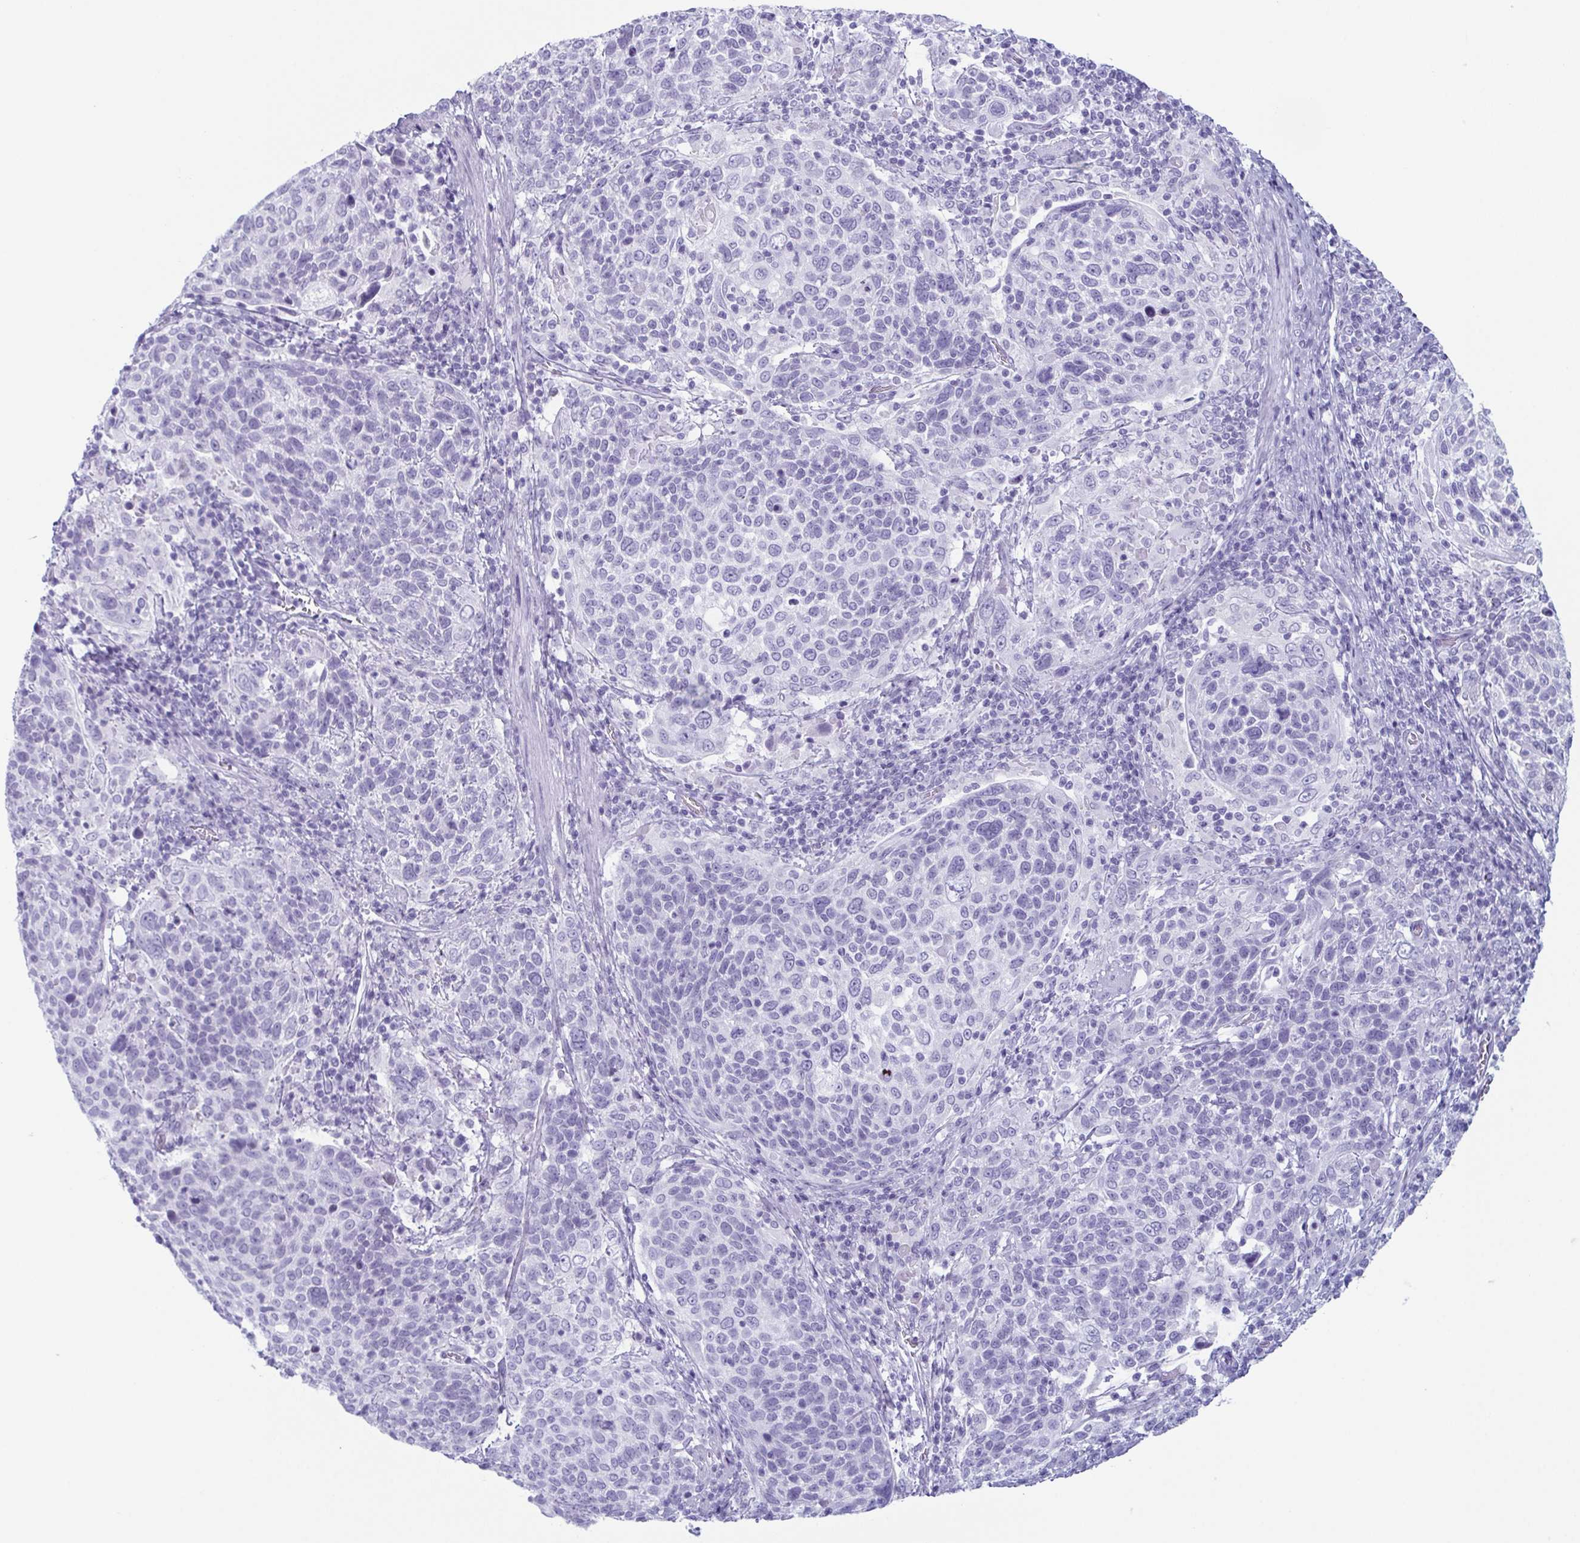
{"staining": {"intensity": "negative", "quantity": "none", "location": "none"}, "tissue": "cervical cancer", "cell_type": "Tumor cells", "image_type": "cancer", "snomed": [{"axis": "morphology", "description": "Squamous cell carcinoma, NOS"}, {"axis": "topography", "description": "Cervix"}], "caption": "An image of cervical cancer stained for a protein shows no brown staining in tumor cells.", "gene": "ENKUR", "patient": {"sex": "female", "age": 61}}